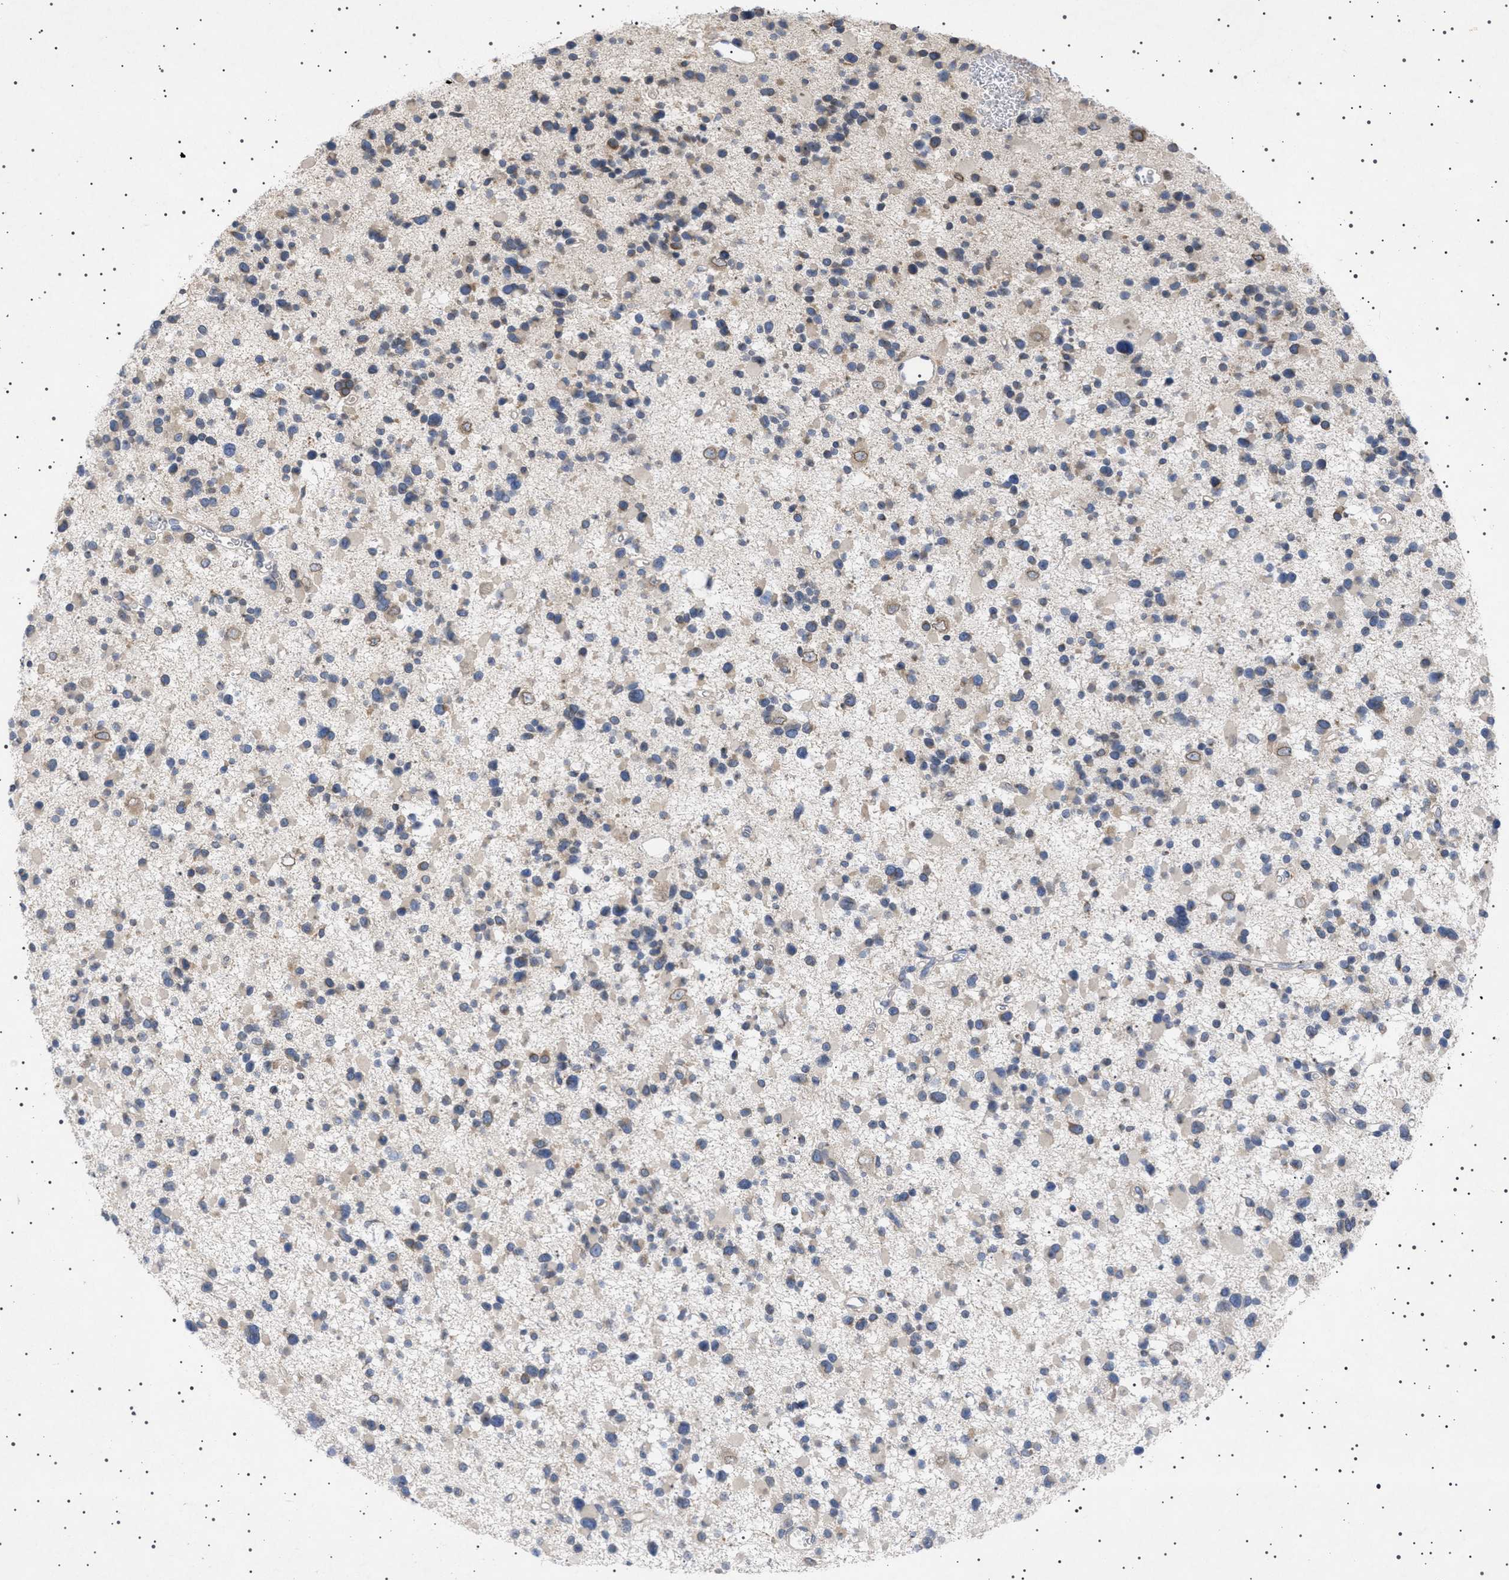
{"staining": {"intensity": "moderate", "quantity": "<25%", "location": "cytoplasmic/membranous,nuclear"}, "tissue": "glioma", "cell_type": "Tumor cells", "image_type": "cancer", "snomed": [{"axis": "morphology", "description": "Glioma, malignant, Low grade"}, {"axis": "topography", "description": "Brain"}], "caption": "DAB (3,3'-diaminobenzidine) immunohistochemical staining of human malignant low-grade glioma shows moderate cytoplasmic/membranous and nuclear protein expression in about <25% of tumor cells.", "gene": "NUP93", "patient": {"sex": "female", "age": 22}}